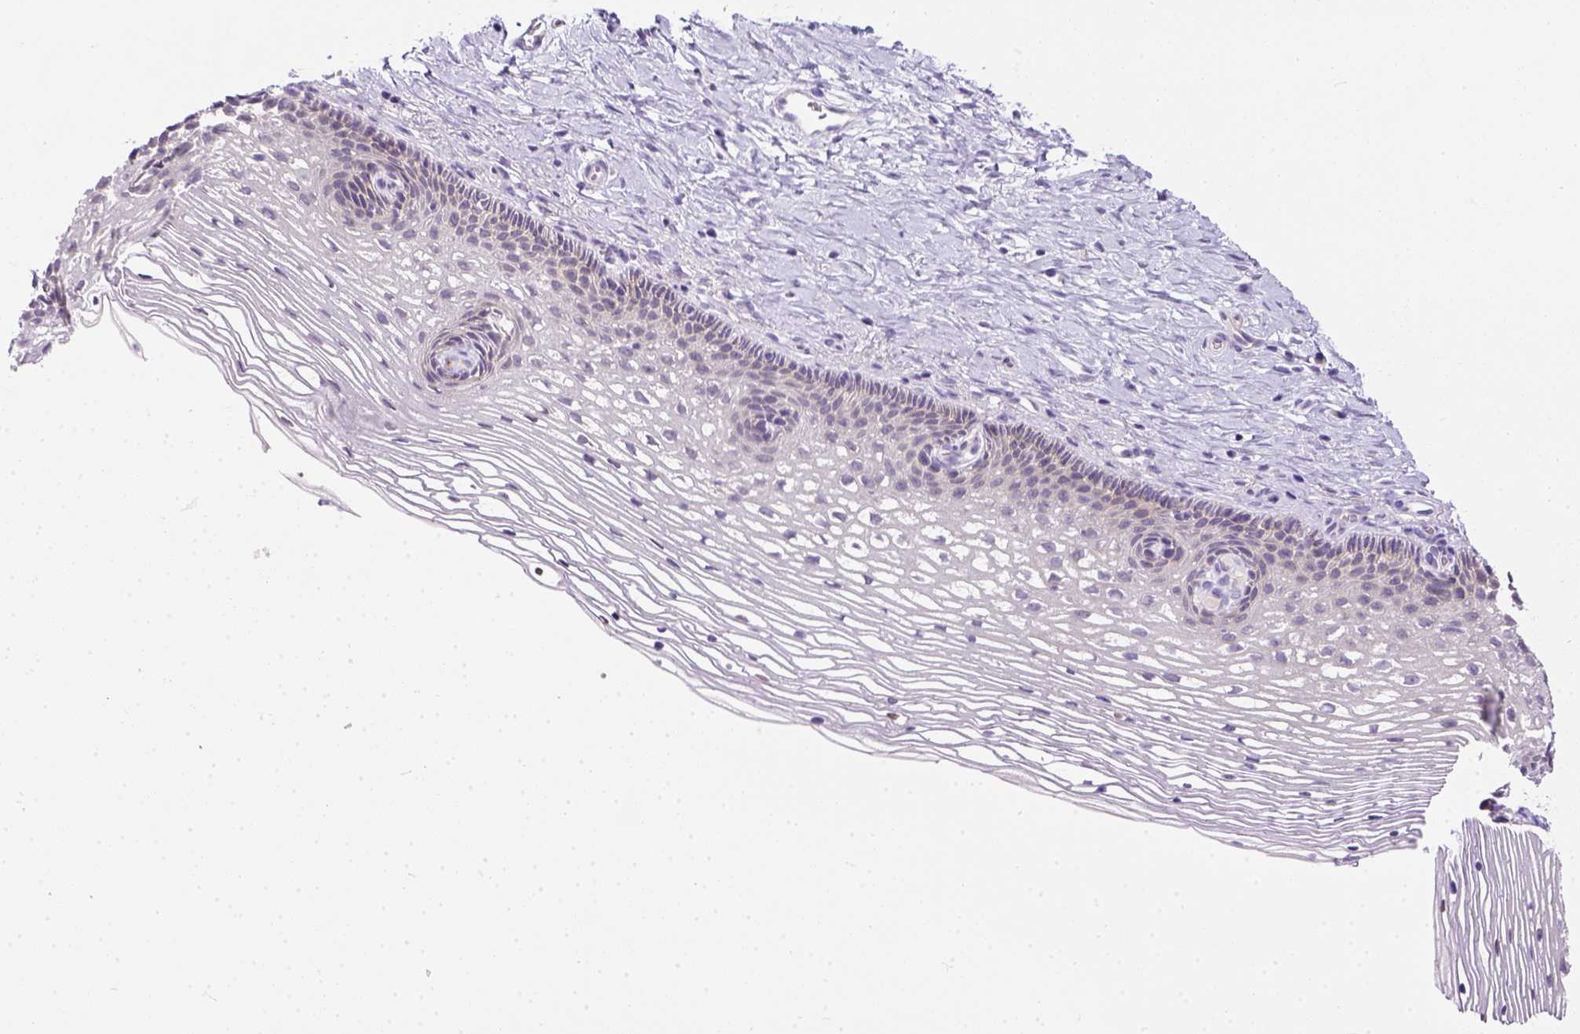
{"staining": {"intensity": "negative", "quantity": "none", "location": "none"}, "tissue": "cervix", "cell_type": "Glandular cells", "image_type": "normal", "snomed": [{"axis": "morphology", "description": "Normal tissue, NOS"}, {"axis": "topography", "description": "Cervix"}], "caption": "IHC of benign human cervix shows no staining in glandular cells.", "gene": "FAM184B", "patient": {"sex": "female", "age": 34}}